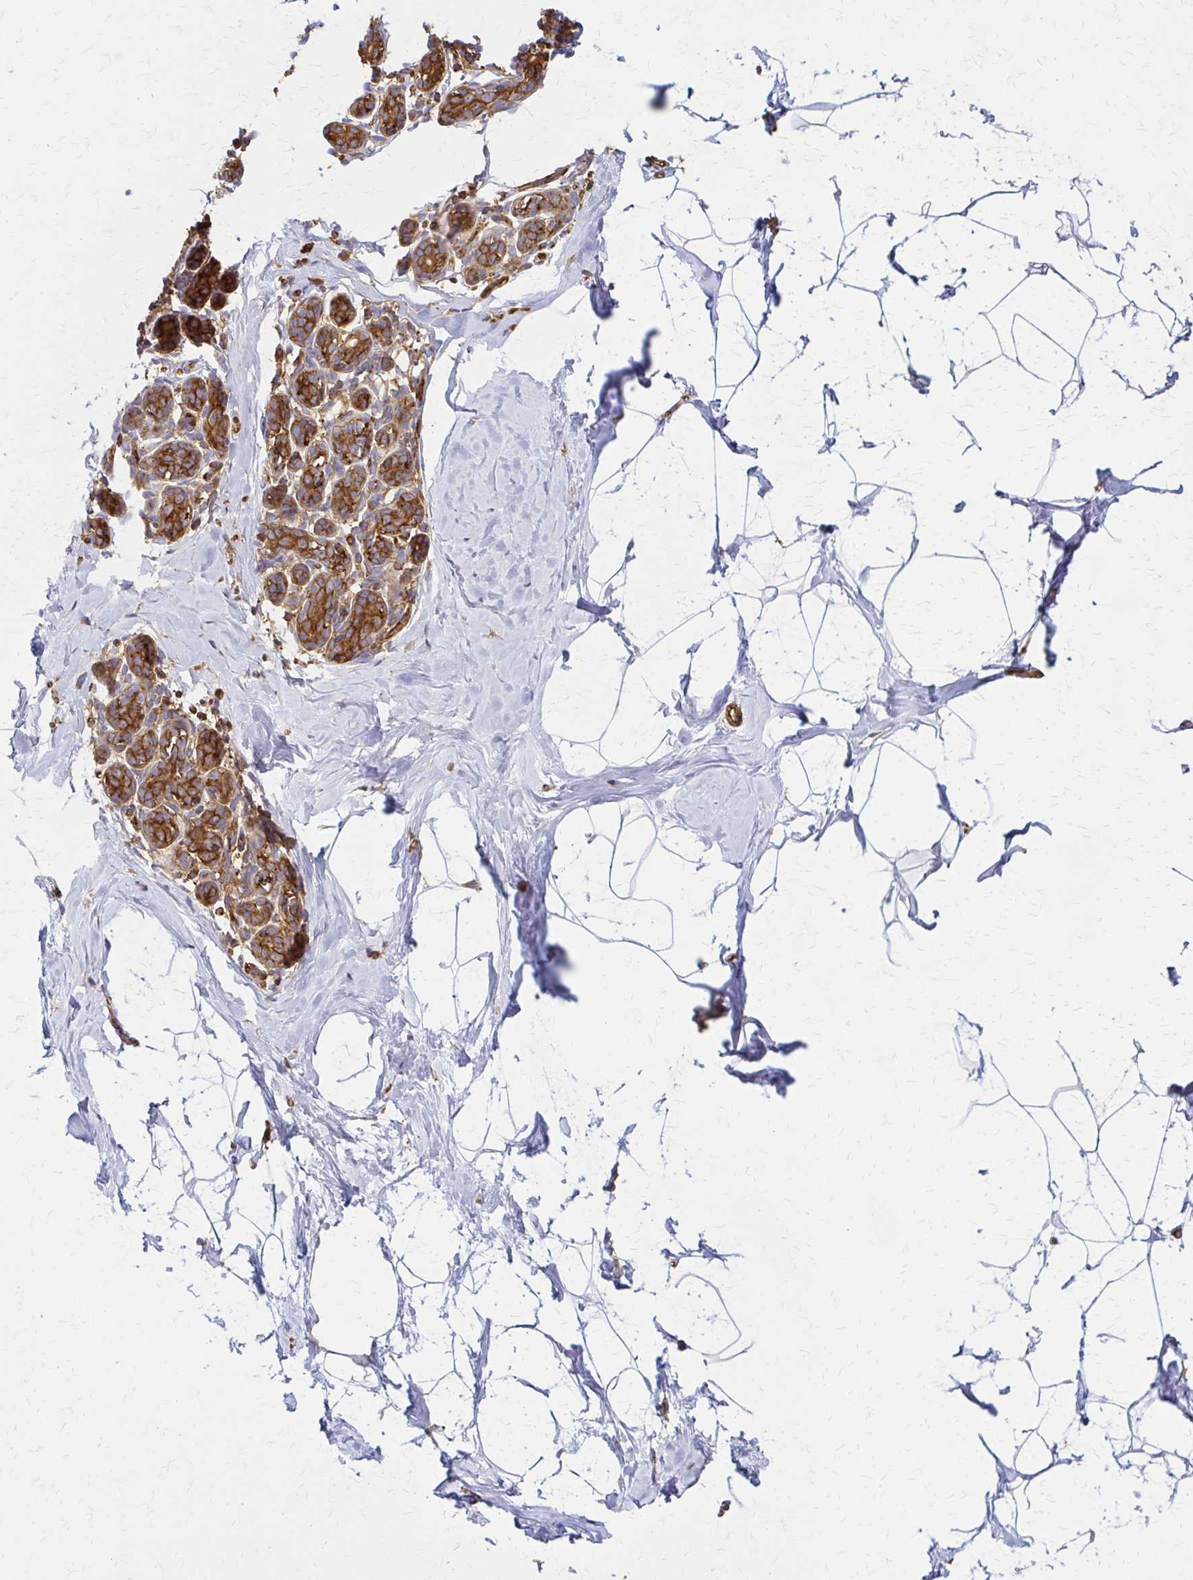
{"staining": {"intensity": "negative", "quantity": "none", "location": "none"}, "tissue": "breast", "cell_type": "Adipocytes", "image_type": "normal", "snomed": [{"axis": "morphology", "description": "Normal tissue, NOS"}, {"axis": "topography", "description": "Breast"}], "caption": "Breast stained for a protein using immunohistochemistry reveals no positivity adipocytes.", "gene": "WASF2", "patient": {"sex": "female", "age": 32}}